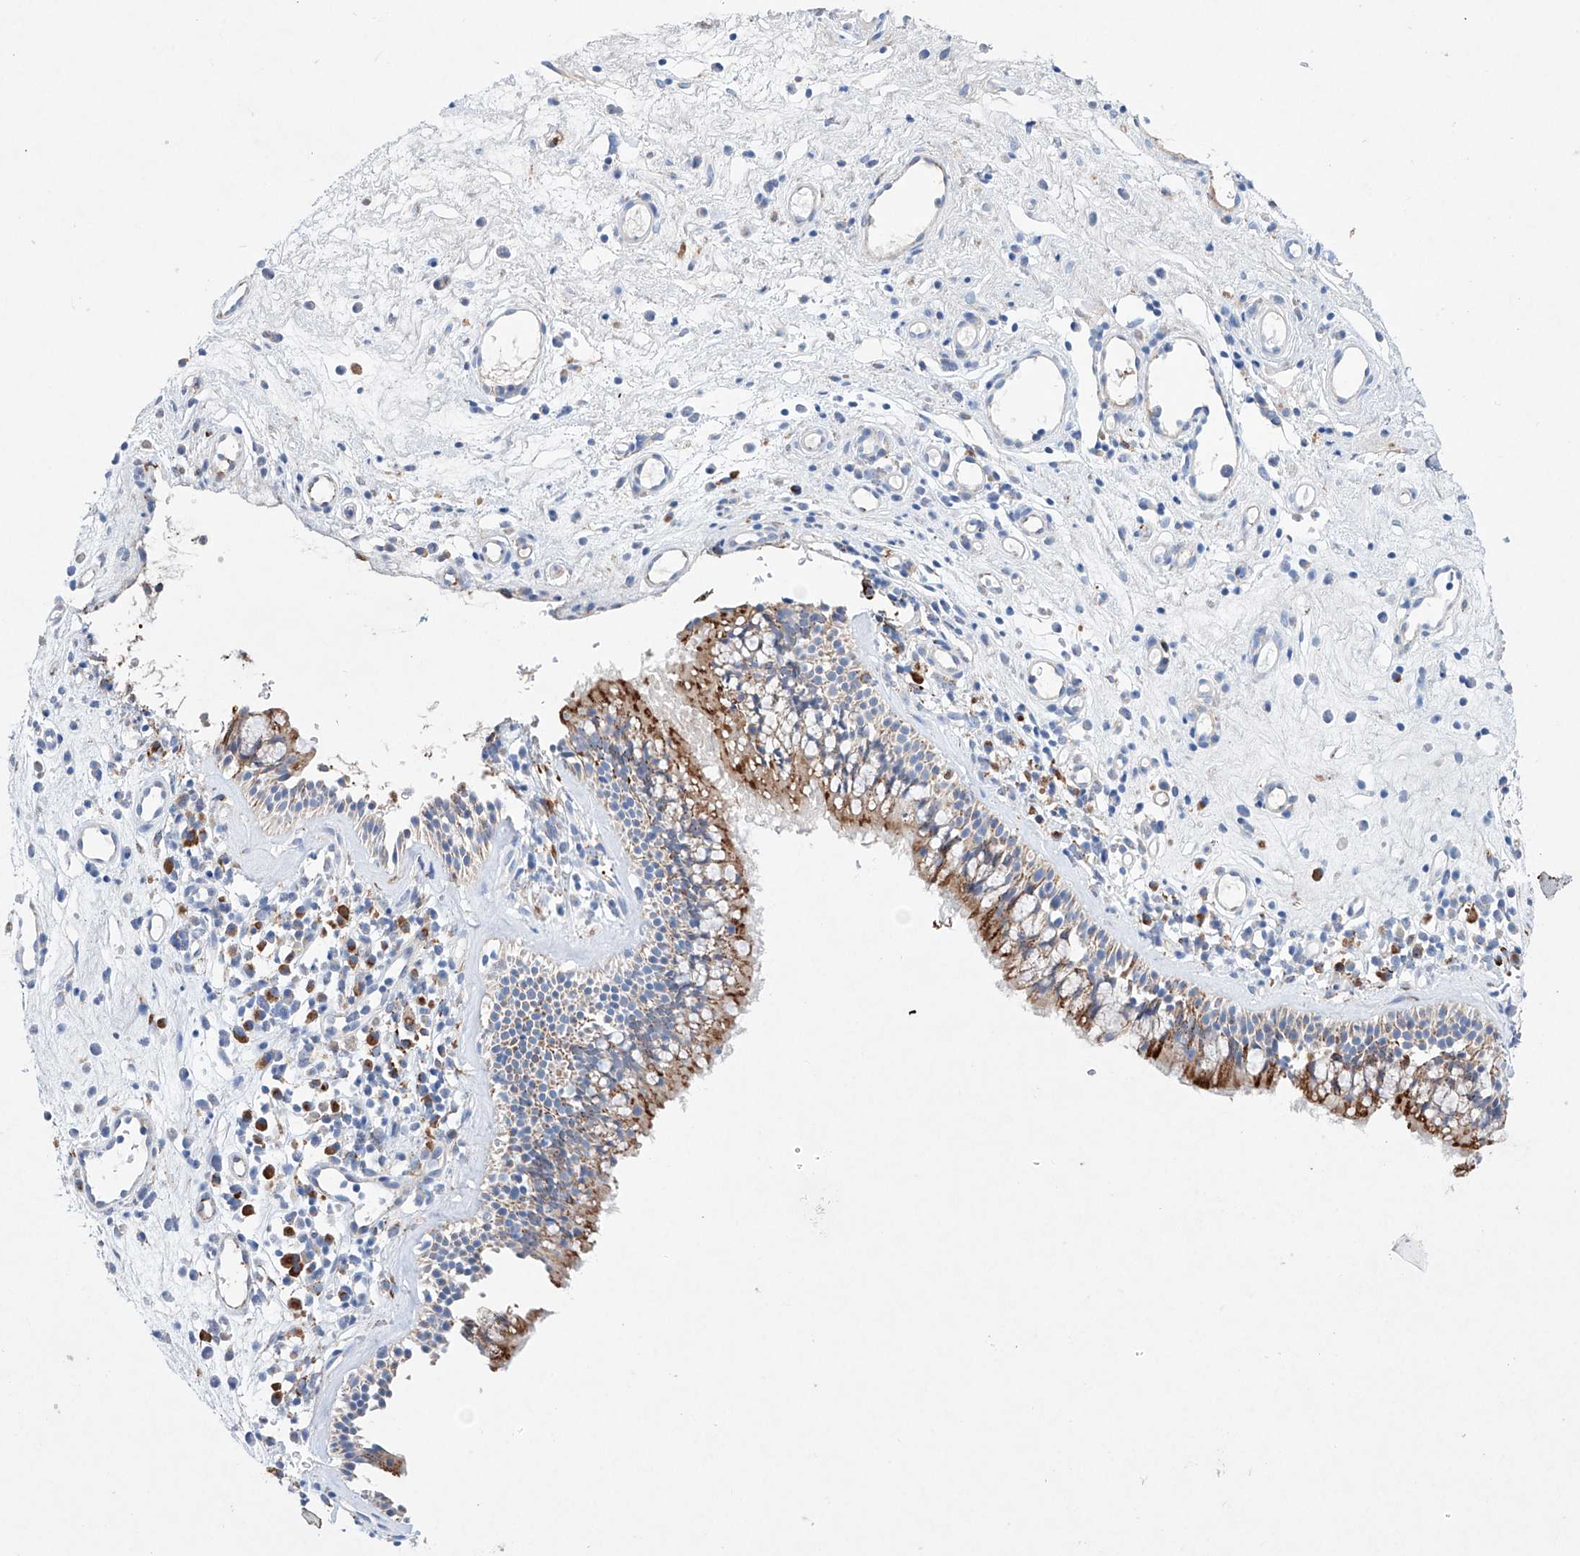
{"staining": {"intensity": "strong", "quantity": "25%-75%", "location": "cytoplasmic/membranous"}, "tissue": "nasopharynx", "cell_type": "Respiratory epithelial cells", "image_type": "normal", "snomed": [{"axis": "morphology", "description": "Normal tissue, NOS"}, {"axis": "morphology", "description": "Inflammation, NOS"}, {"axis": "morphology", "description": "Malignant melanoma, Metastatic site"}, {"axis": "topography", "description": "Nasopharynx"}], "caption": "A brown stain labels strong cytoplasmic/membranous staining of a protein in respiratory epithelial cells of benign nasopharynx.", "gene": "NRROS", "patient": {"sex": "male", "age": 70}}